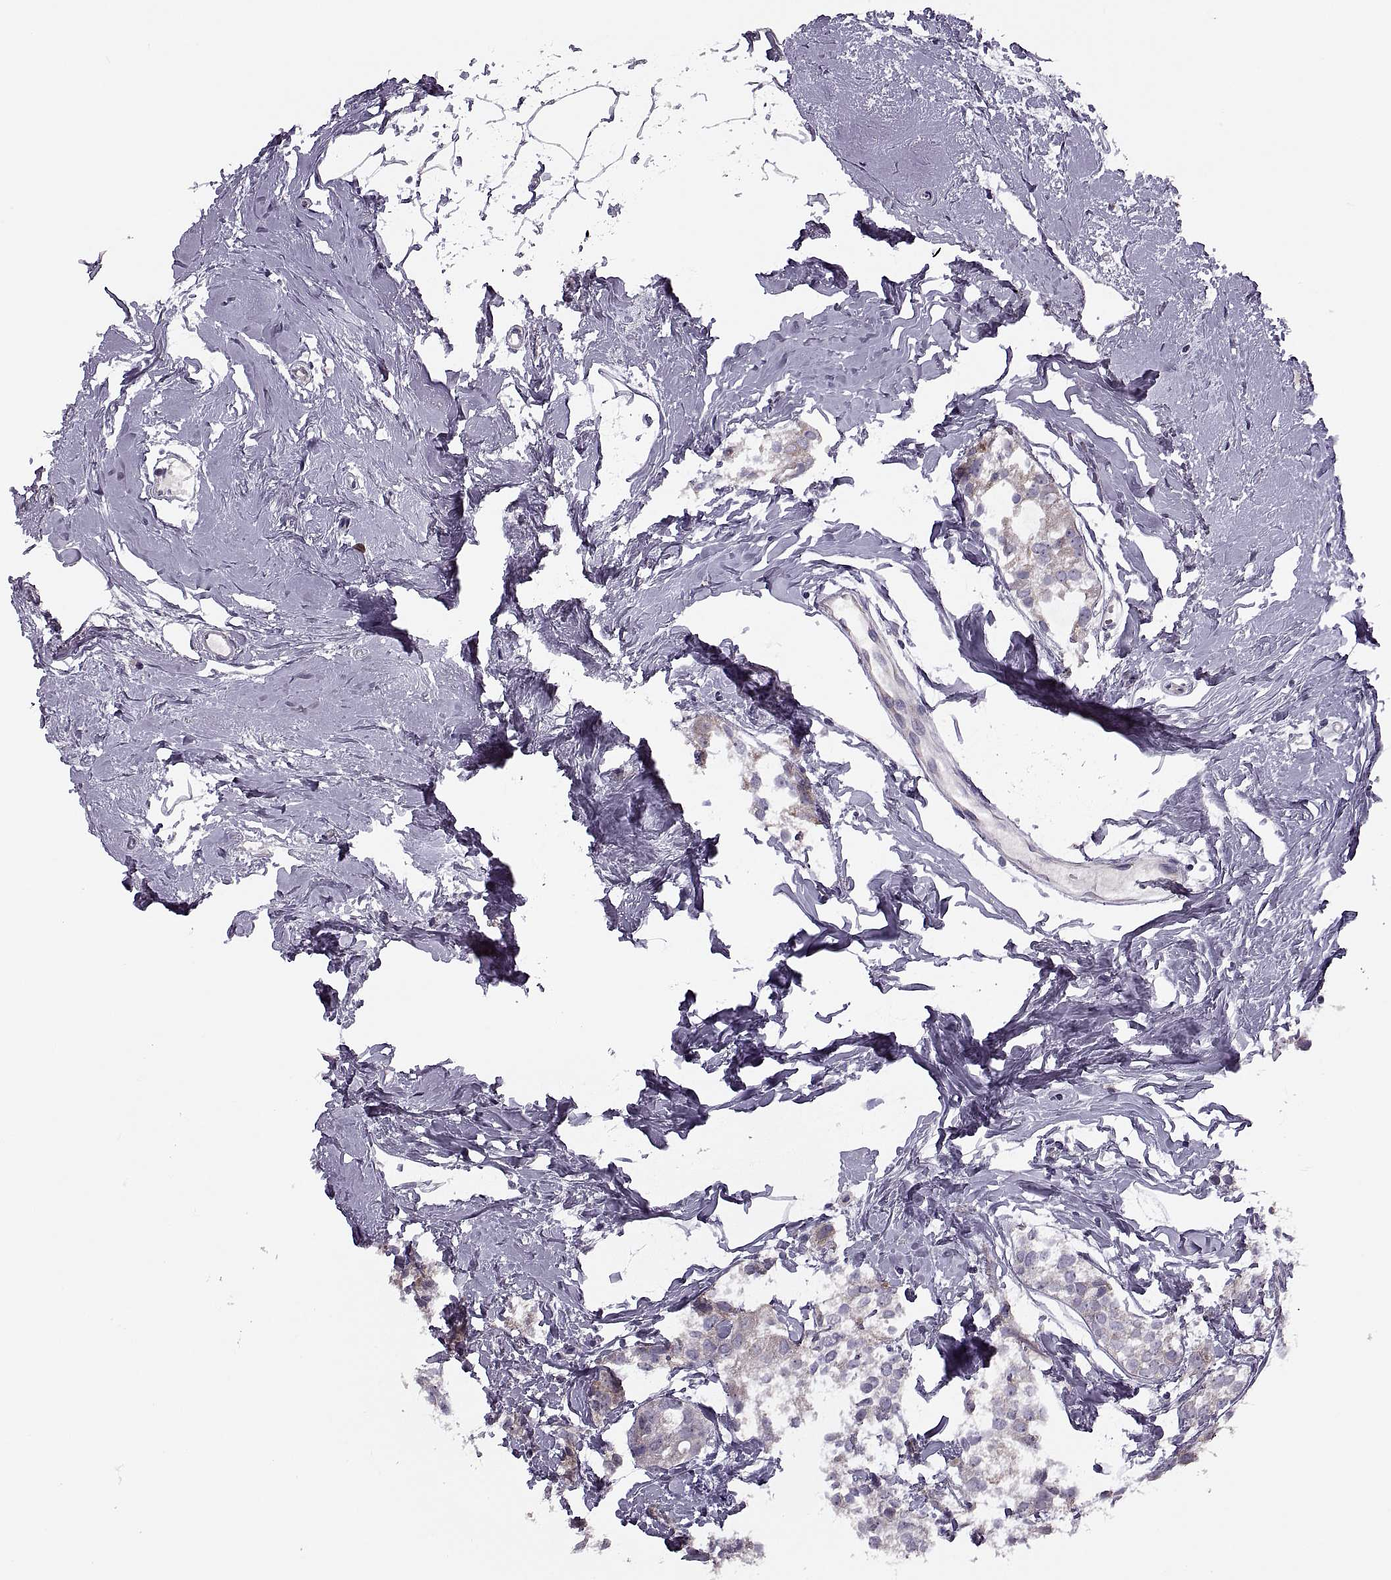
{"staining": {"intensity": "negative", "quantity": "none", "location": "none"}, "tissue": "breast cancer", "cell_type": "Tumor cells", "image_type": "cancer", "snomed": [{"axis": "morphology", "description": "Duct carcinoma"}, {"axis": "topography", "description": "Breast"}], "caption": "DAB (3,3'-diaminobenzidine) immunohistochemical staining of human breast cancer (infiltrating ductal carcinoma) shows no significant positivity in tumor cells.", "gene": "PRSS54", "patient": {"sex": "female", "age": 40}}